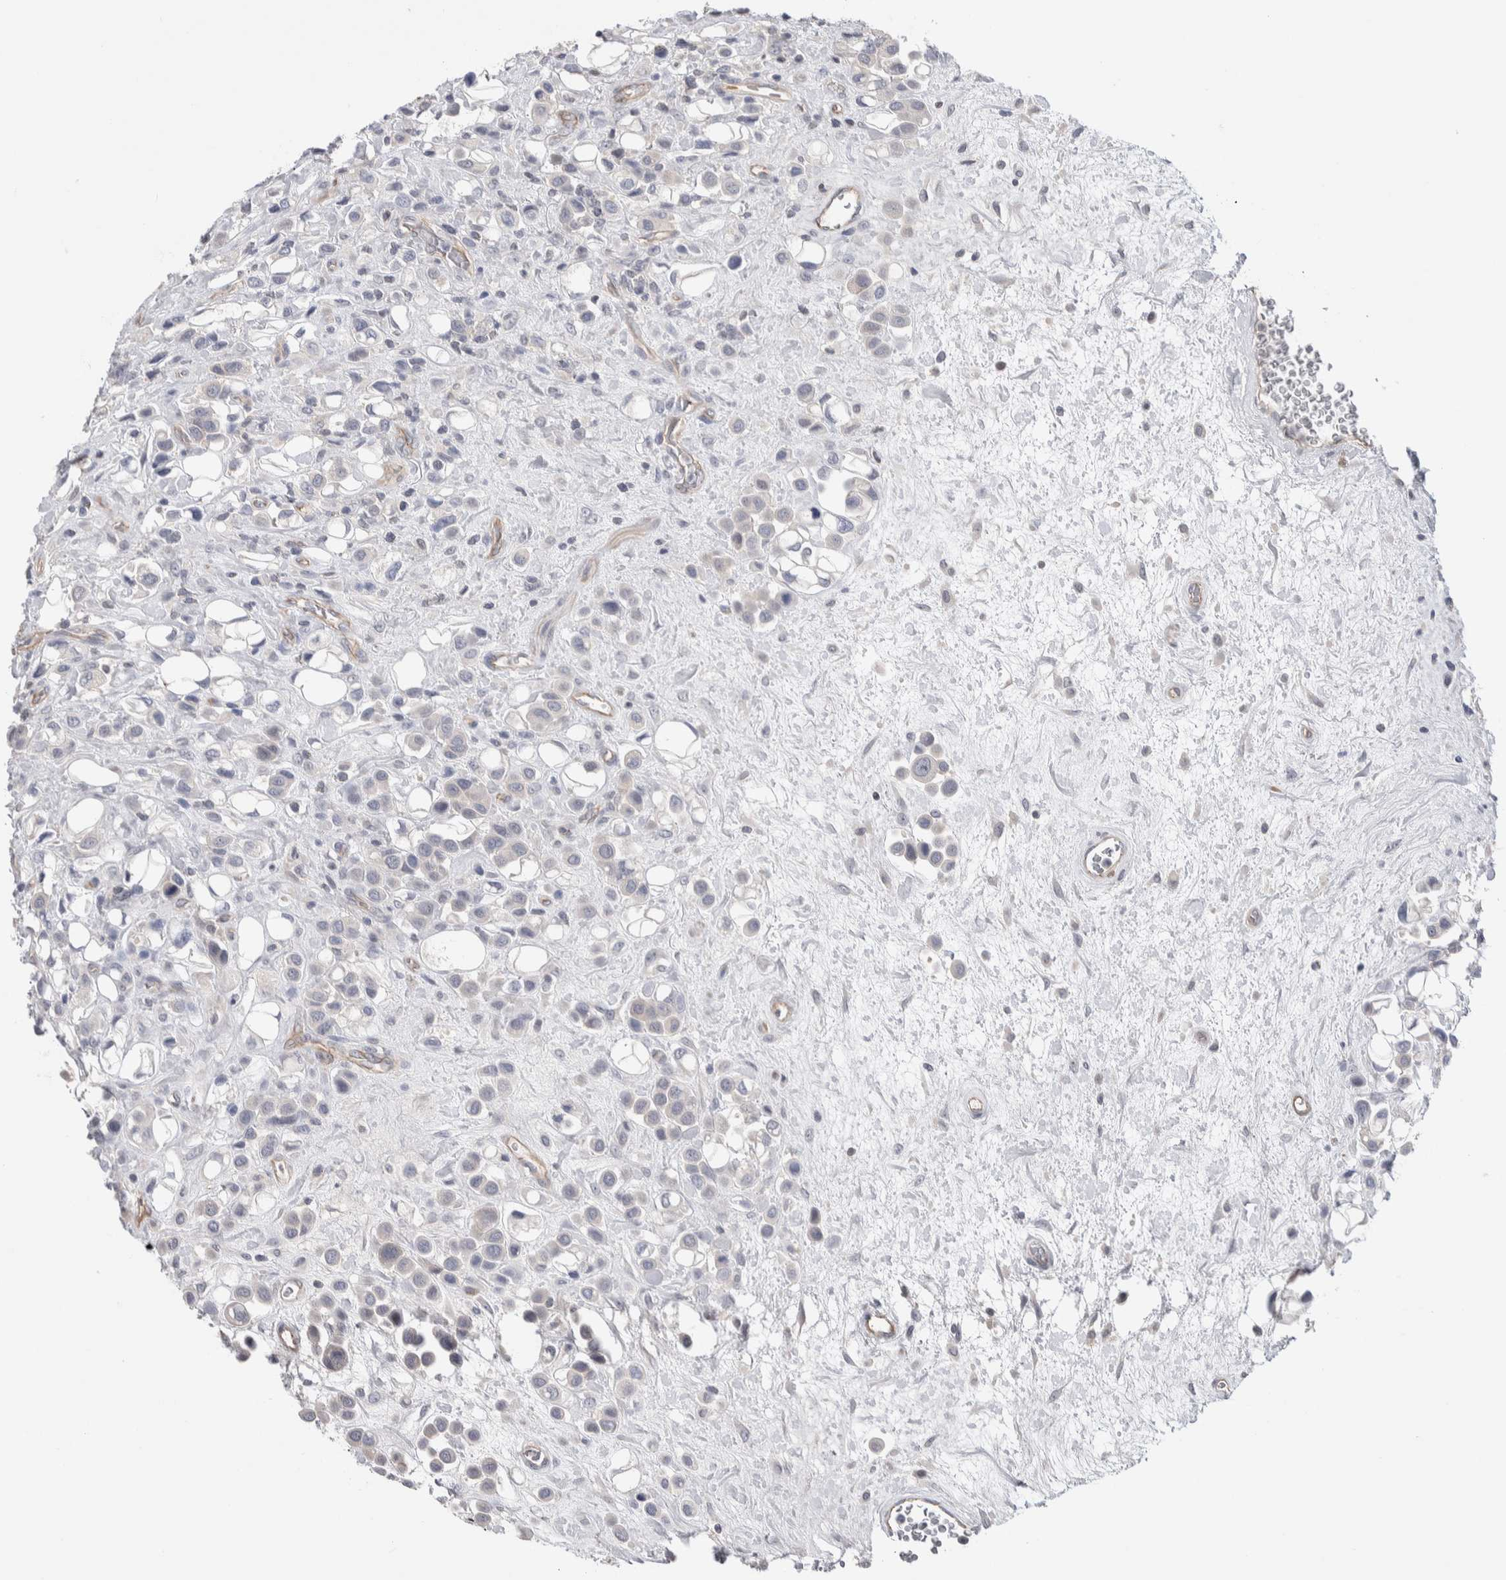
{"staining": {"intensity": "negative", "quantity": "none", "location": "none"}, "tissue": "urothelial cancer", "cell_type": "Tumor cells", "image_type": "cancer", "snomed": [{"axis": "morphology", "description": "Urothelial carcinoma, High grade"}, {"axis": "topography", "description": "Urinary bladder"}], "caption": "IHC image of human urothelial cancer stained for a protein (brown), which demonstrates no positivity in tumor cells.", "gene": "ZBTB49", "patient": {"sex": "male", "age": 50}}